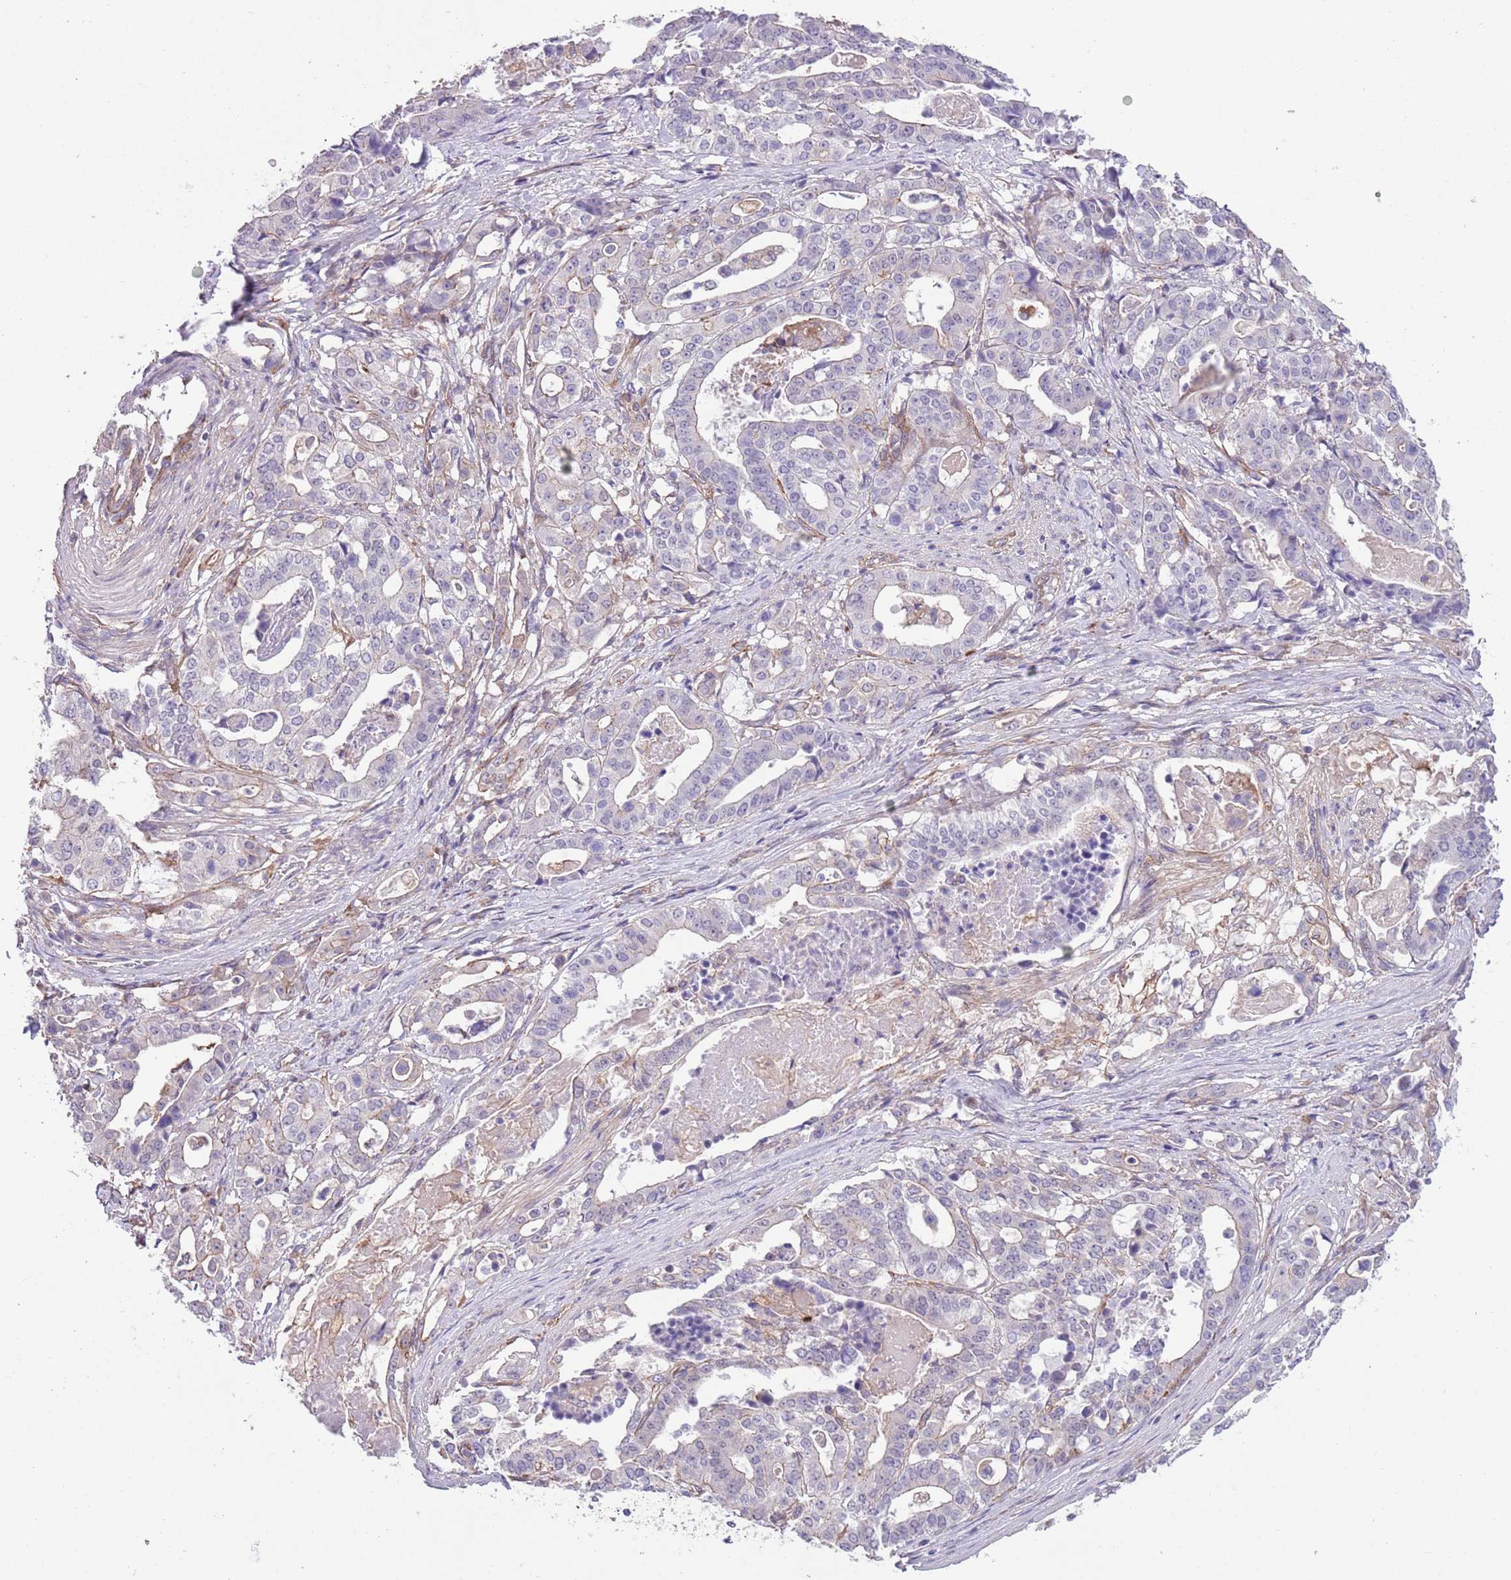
{"staining": {"intensity": "negative", "quantity": "none", "location": "none"}, "tissue": "stomach cancer", "cell_type": "Tumor cells", "image_type": "cancer", "snomed": [{"axis": "morphology", "description": "Adenocarcinoma, NOS"}, {"axis": "topography", "description": "Stomach"}], "caption": "IHC of human adenocarcinoma (stomach) displays no staining in tumor cells.", "gene": "CREBZF", "patient": {"sex": "male", "age": 48}}